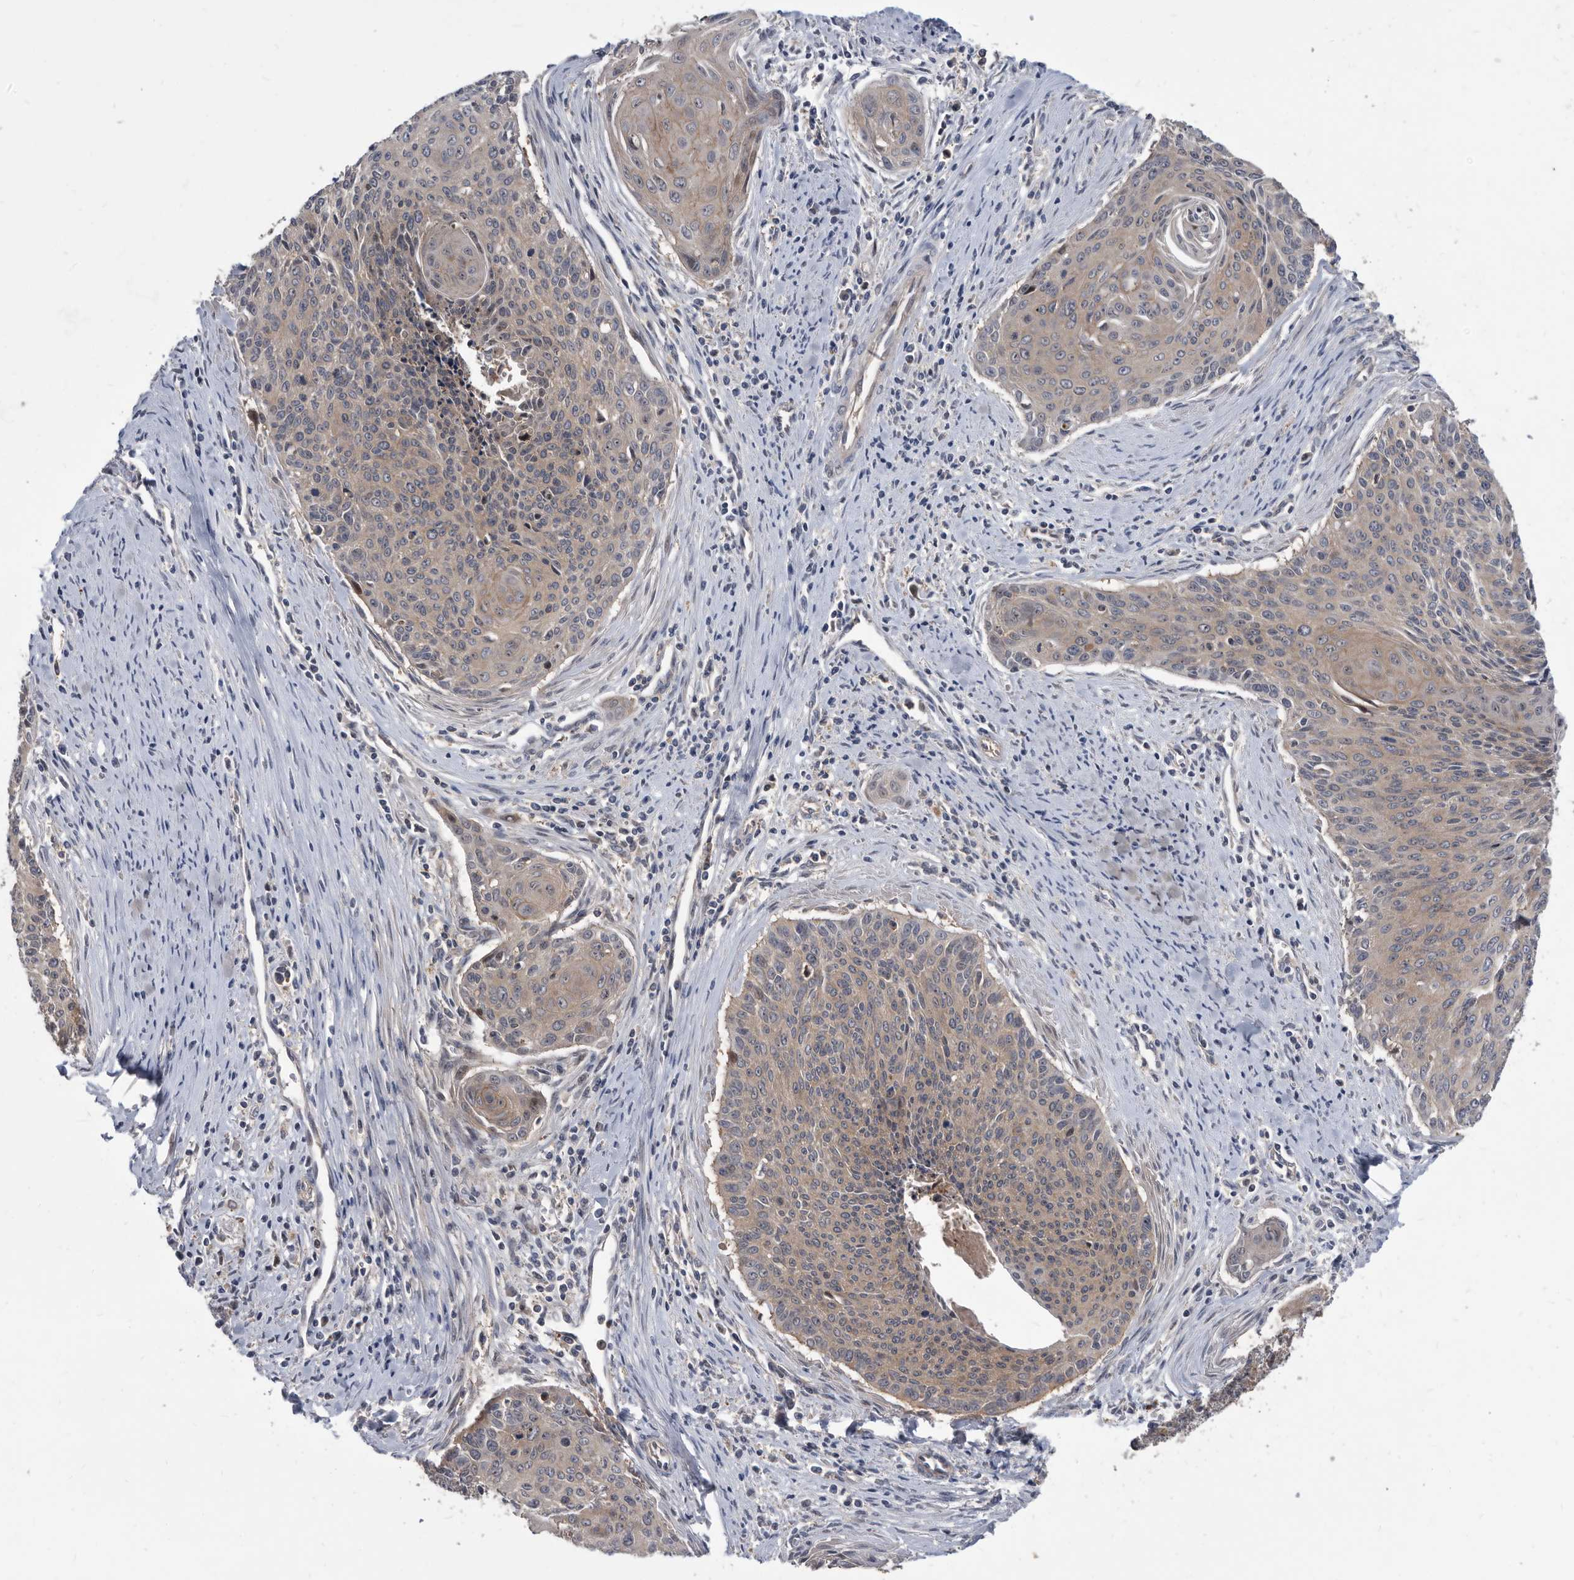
{"staining": {"intensity": "negative", "quantity": "none", "location": "none"}, "tissue": "cervical cancer", "cell_type": "Tumor cells", "image_type": "cancer", "snomed": [{"axis": "morphology", "description": "Squamous cell carcinoma, NOS"}, {"axis": "topography", "description": "Cervix"}], "caption": "Immunohistochemistry of squamous cell carcinoma (cervical) demonstrates no expression in tumor cells.", "gene": "APEH", "patient": {"sex": "female", "age": 55}}